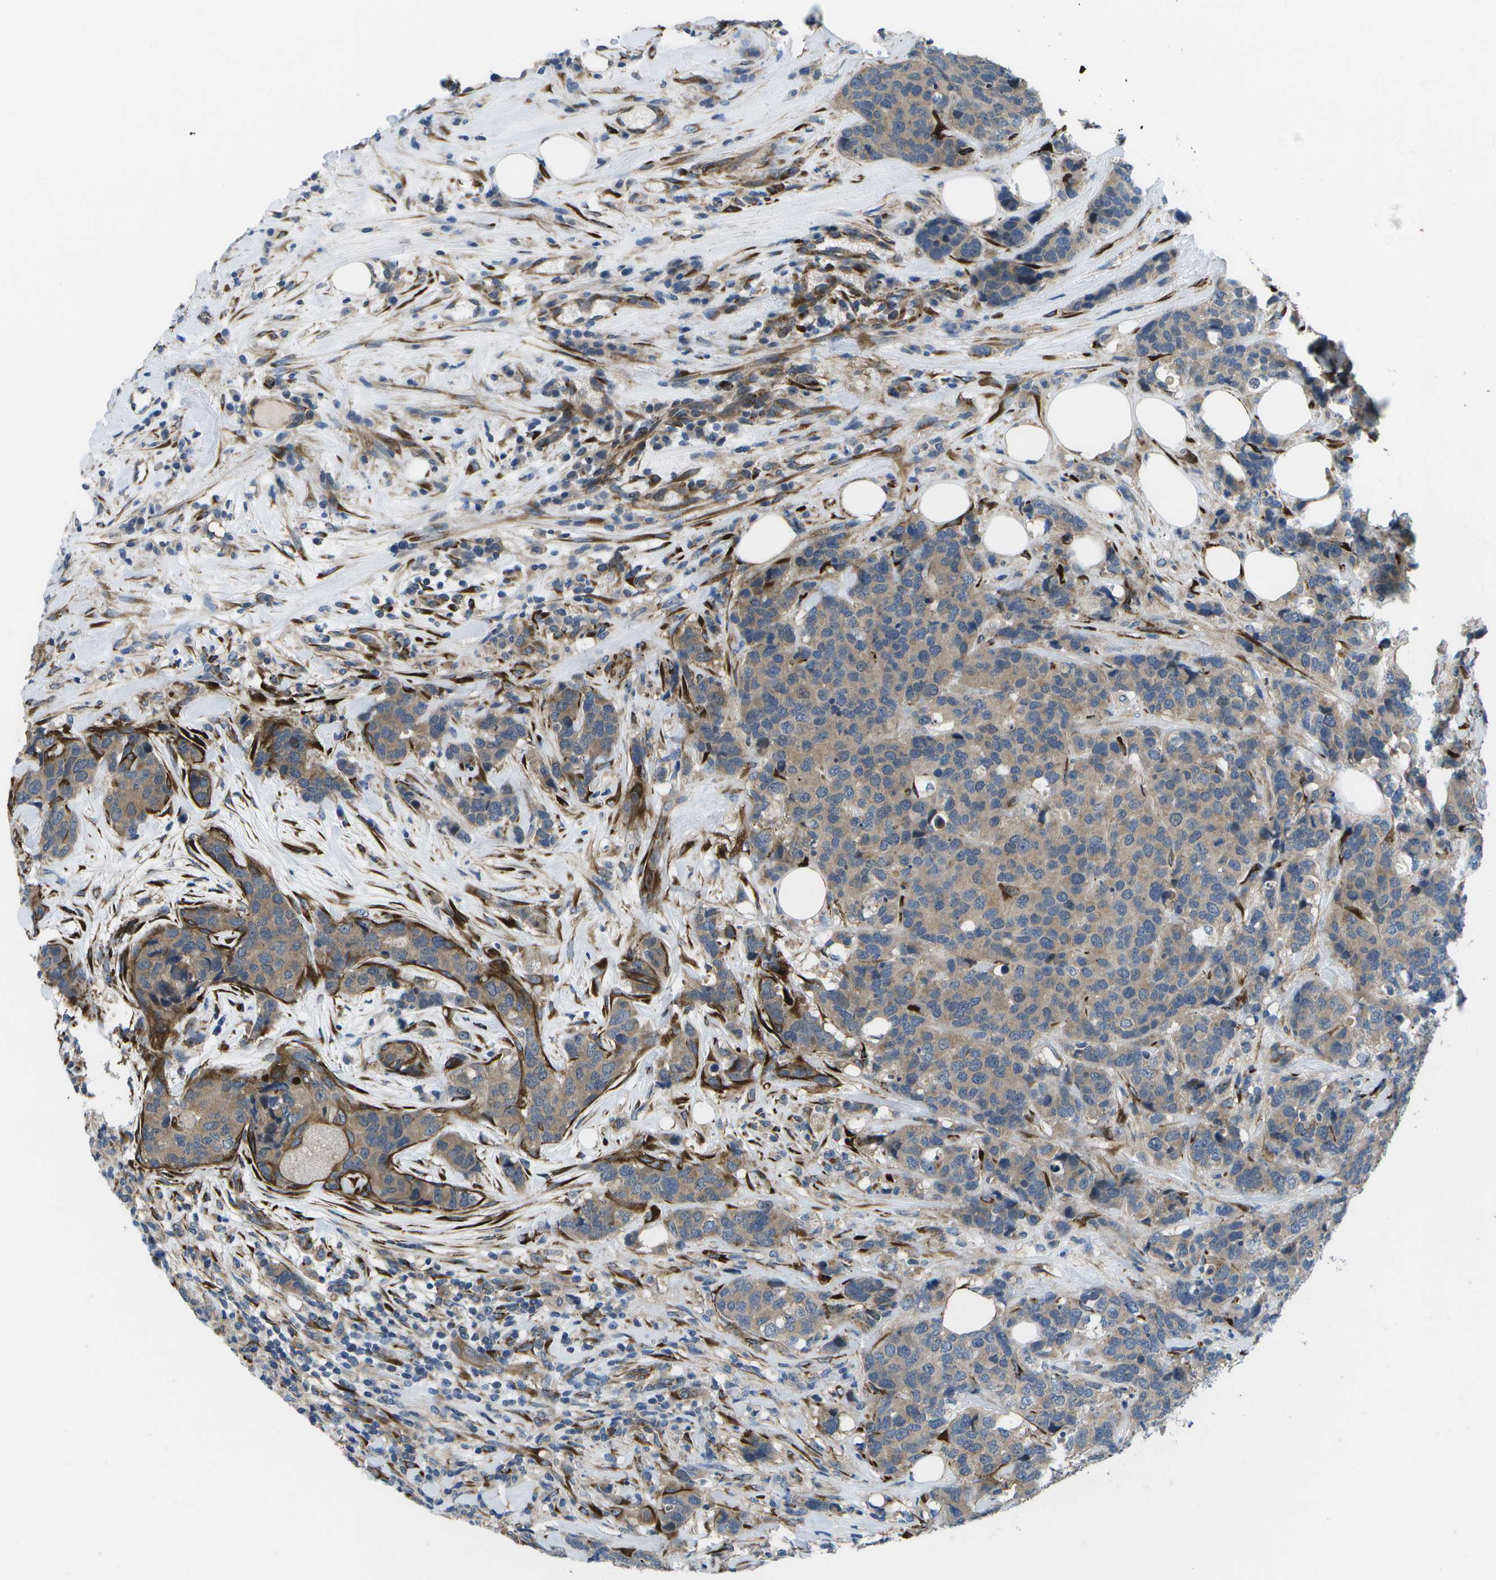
{"staining": {"intensity": "weak", "quantity": ">75%", "location": "cytoplasmic/membranous"}, "tissue": "breast cancer", "cell_type": "Tumor cells", "image_type": "cancer", "snomed": [{"axis": "morphology", "description": "Lobular carcinoma"}, {"axis": "topography", "description": "Breast"}], "caption": "Approximately >75% of tumor cells in human breast cancer exhibit weak cytoplasmic/membranous protein staining as visualized by brown immunohistochemical staining.", "gene": "P3H1", "patient": {"sex": "female", "age": 59}}